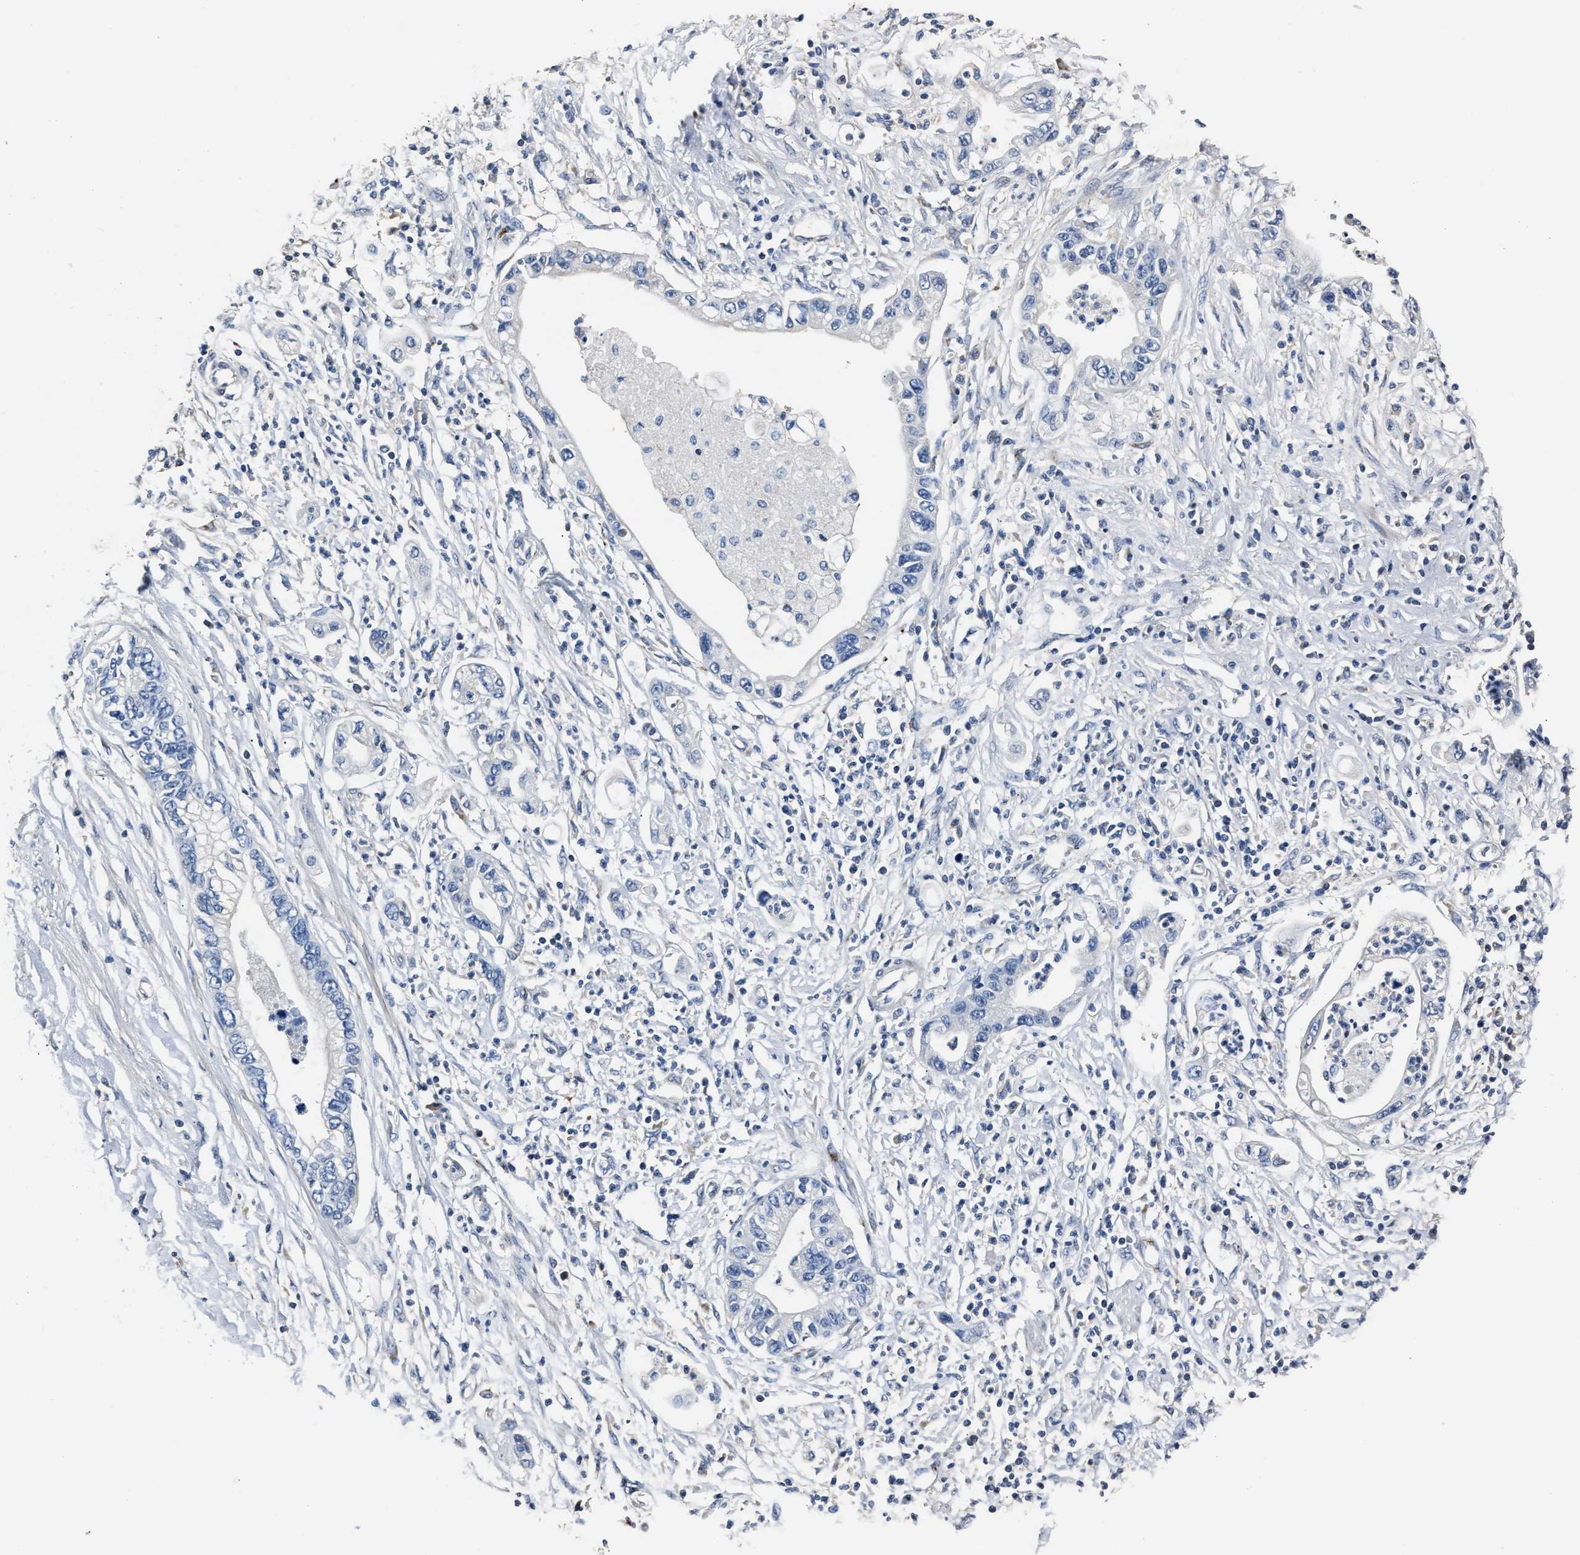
{"staining": {"intensity": "negative", "quantity": "none", "location": "none"}, "tissue": "pancreatic cancer", "cell_type": "Tumor cells", "image_type": "cancer", "snomed": [{"axis": "morphology", "description": "Adenocarcinoma, NOS"}, {"axis": "topography", "description": "Pancreas"}], "caption": "An immunohistochemistry (IHC) photomicrograph of pancreatic cancer (adenocarcinoma) is shown. There is no staining in tumor cells of pancreatic cancer (adenocarcinoma).", "gene": "DNAJC24", "patient": {"sex": "male", "age": 56}}